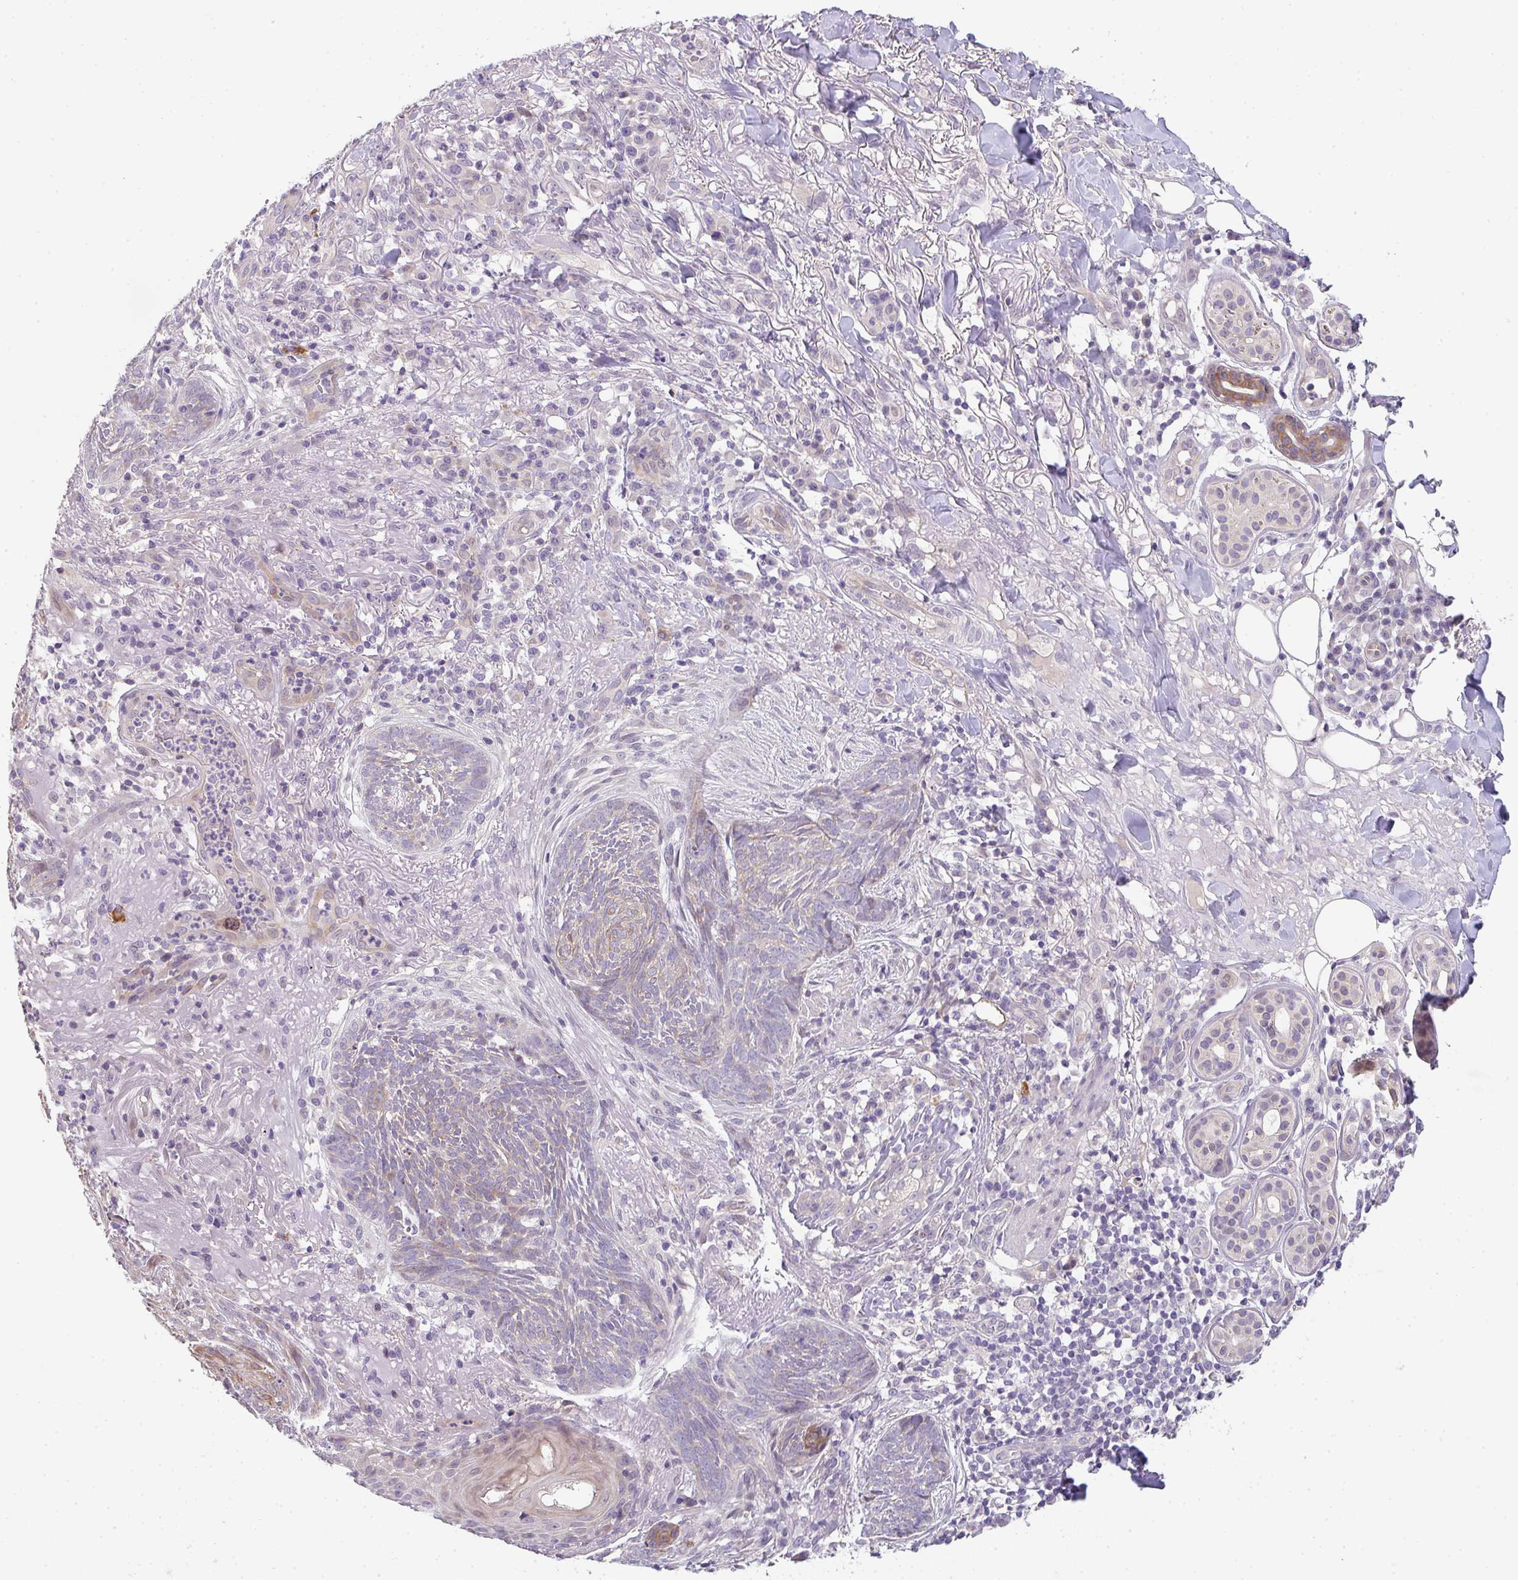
{"staining": {"intensity": "negative", "quantity": "none", "location": "none"}, "tissue": "skin cancer", "cell_type": "Tumor cells", "image_type": "cancer", "snomed": [{"axis": "morphology", "description": "Basal cell carcinoma"}, {"axis": "topography", "description": "Skin"}], "caption": "Immunohistochemical staining of skin cancer reveals no significant positivity in tumor cells.", "gene": "TNFRSF10A", "patient": {"sex": "female", "age": 93}}